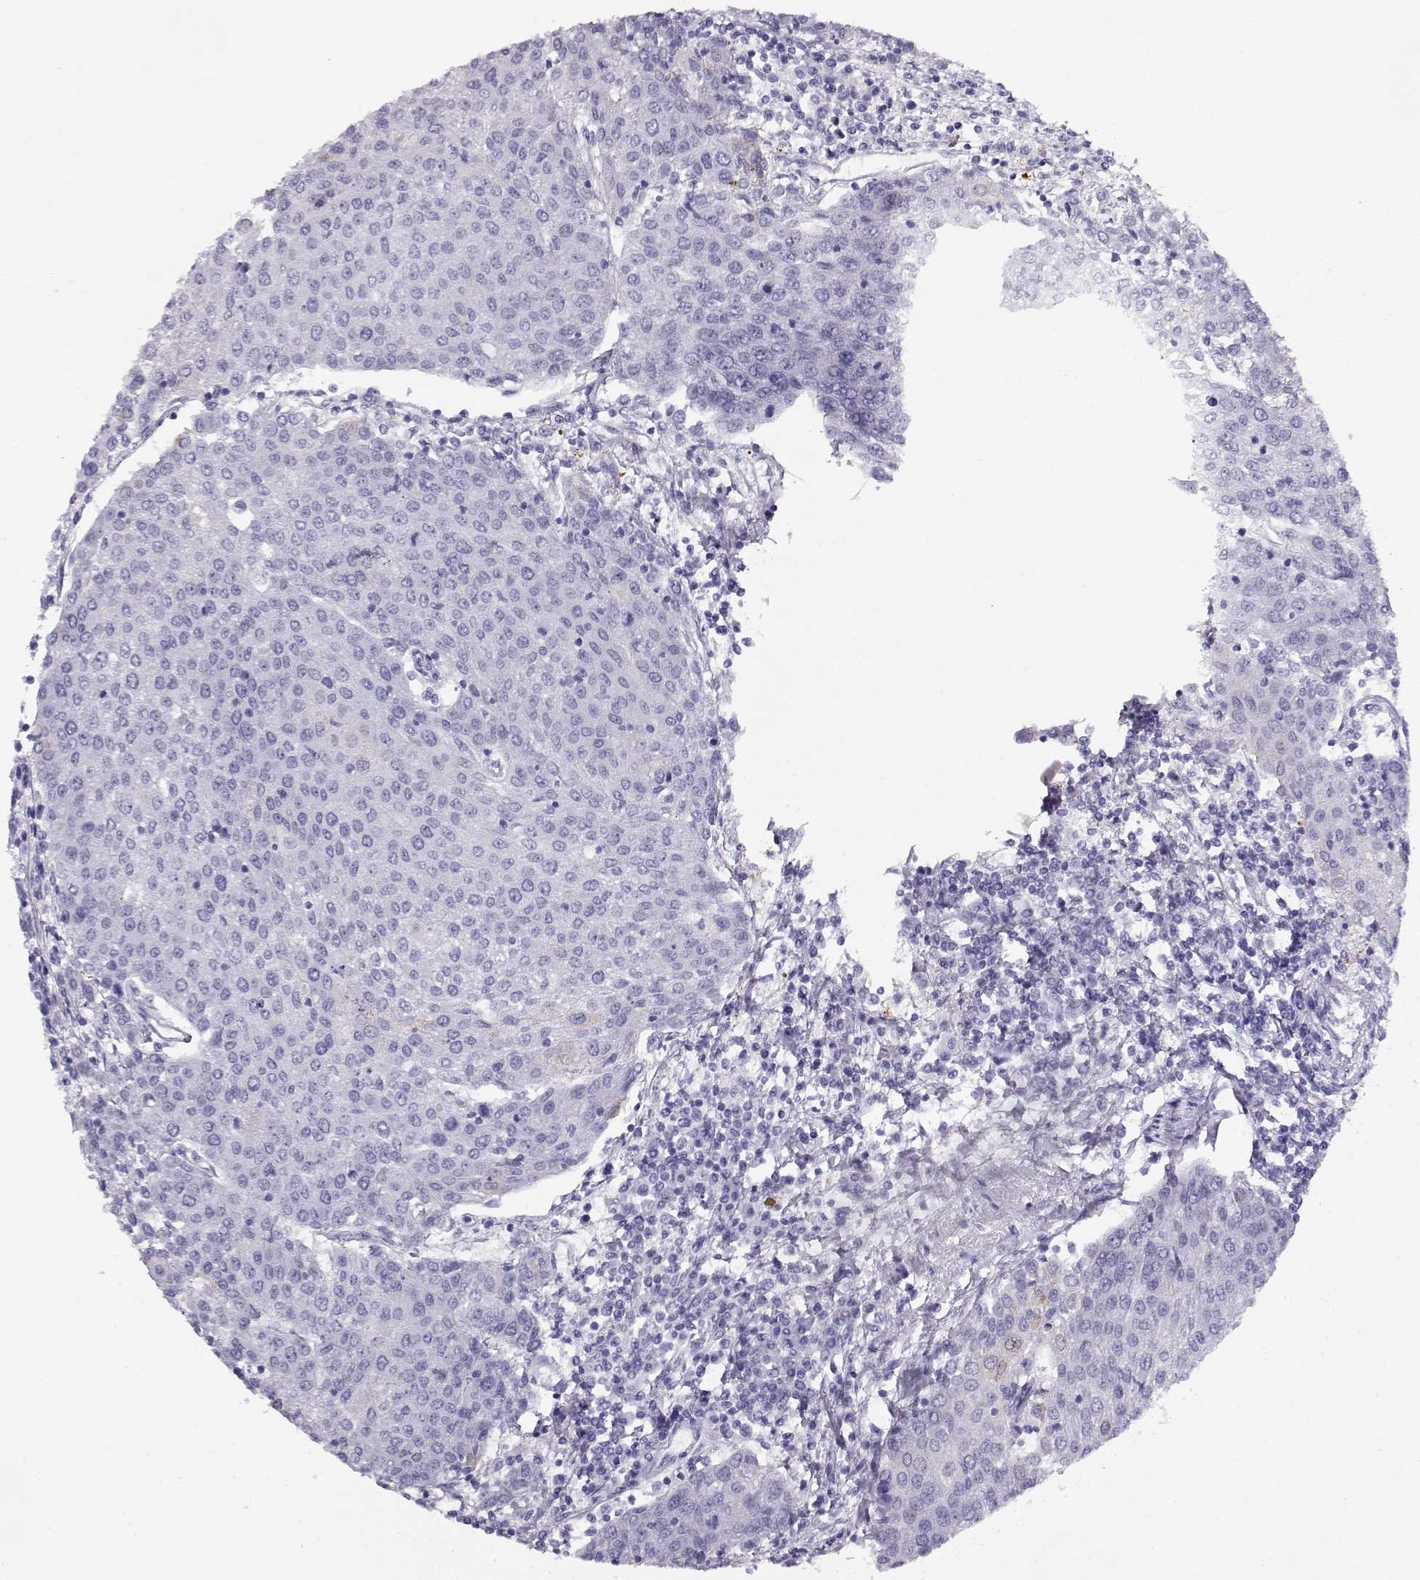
{"staining": {"intensity": "negative", "quantity": "none", "location": "none"}, "tissue": "urothelial cancer", "cell_type": "Tumor cells", "image_type": "cancer", "snomed": [{"axis": "morphology", "description": "Urothelial carcinoma, High grade"}, {"axis": "topography", "description": "Urinary bladder"}], "caption": "An image of high-grade urothelial carcinoma stained for a protein shows no brown staining in tumor cells.", "gene": "CRX", "patient": {"sex": "female", "age": 85}}